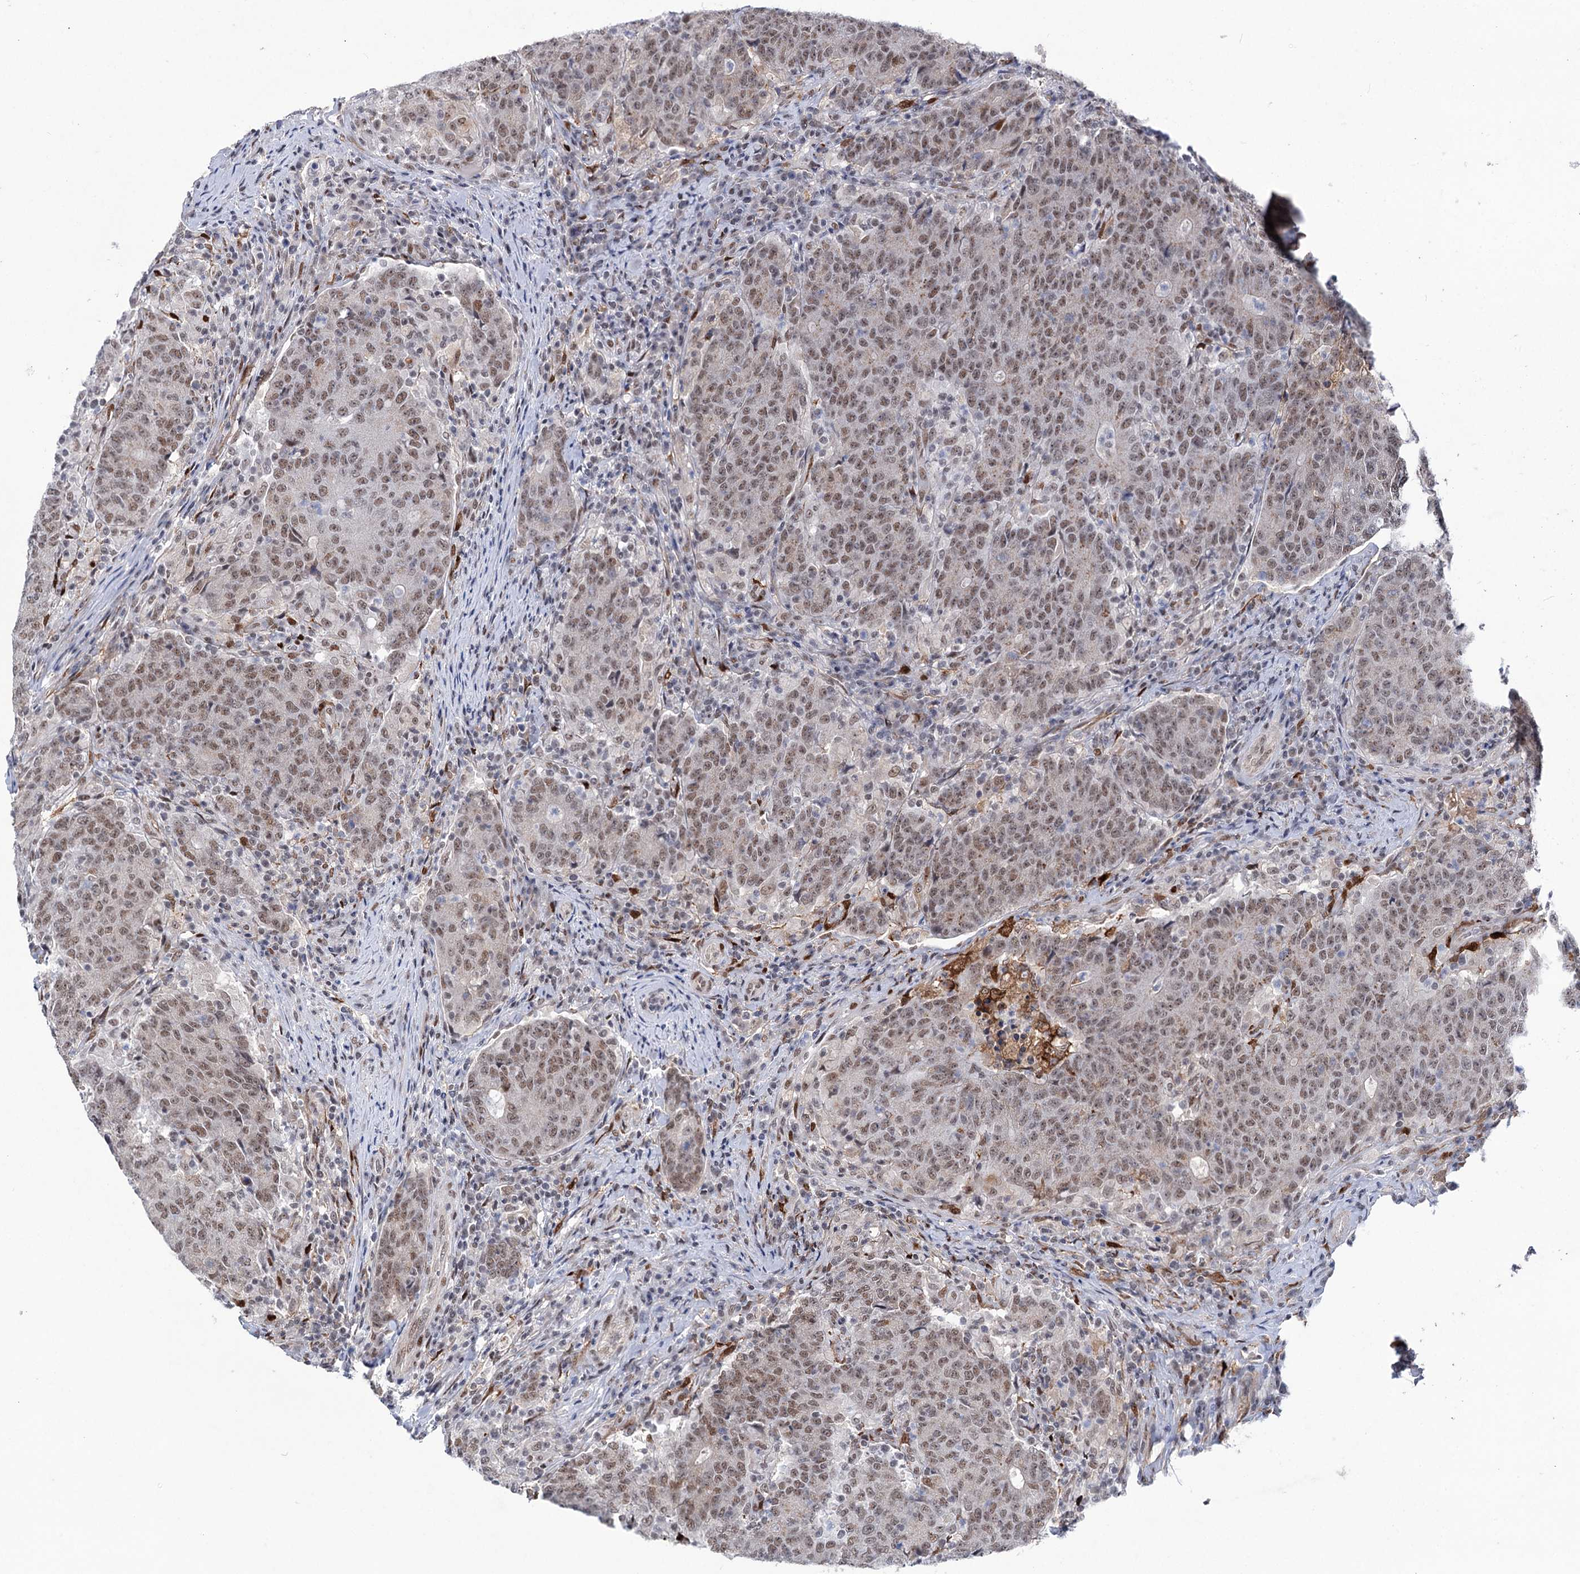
{"staining": {"intensity": "moderate", "quantity": ">75%", "location": "nuclear"}, "tissue": "colorectal cancer", "cell_type": "Tumor cells", "image_type": "cancer", "snomed": [{"axis": "morphology", "description": "Adenocarcinoma, NOS"}, {"axis": "topography", "description": "Colon"}], "caption": "Colorectal cancer stained for a protein reveals moderate nuclear positivity in tumor cells. Ihc stains the protein in brown and the nuclei are stained blue.", "gene": "FAM53A", "patient": {"sex": "female", "age": 75}}